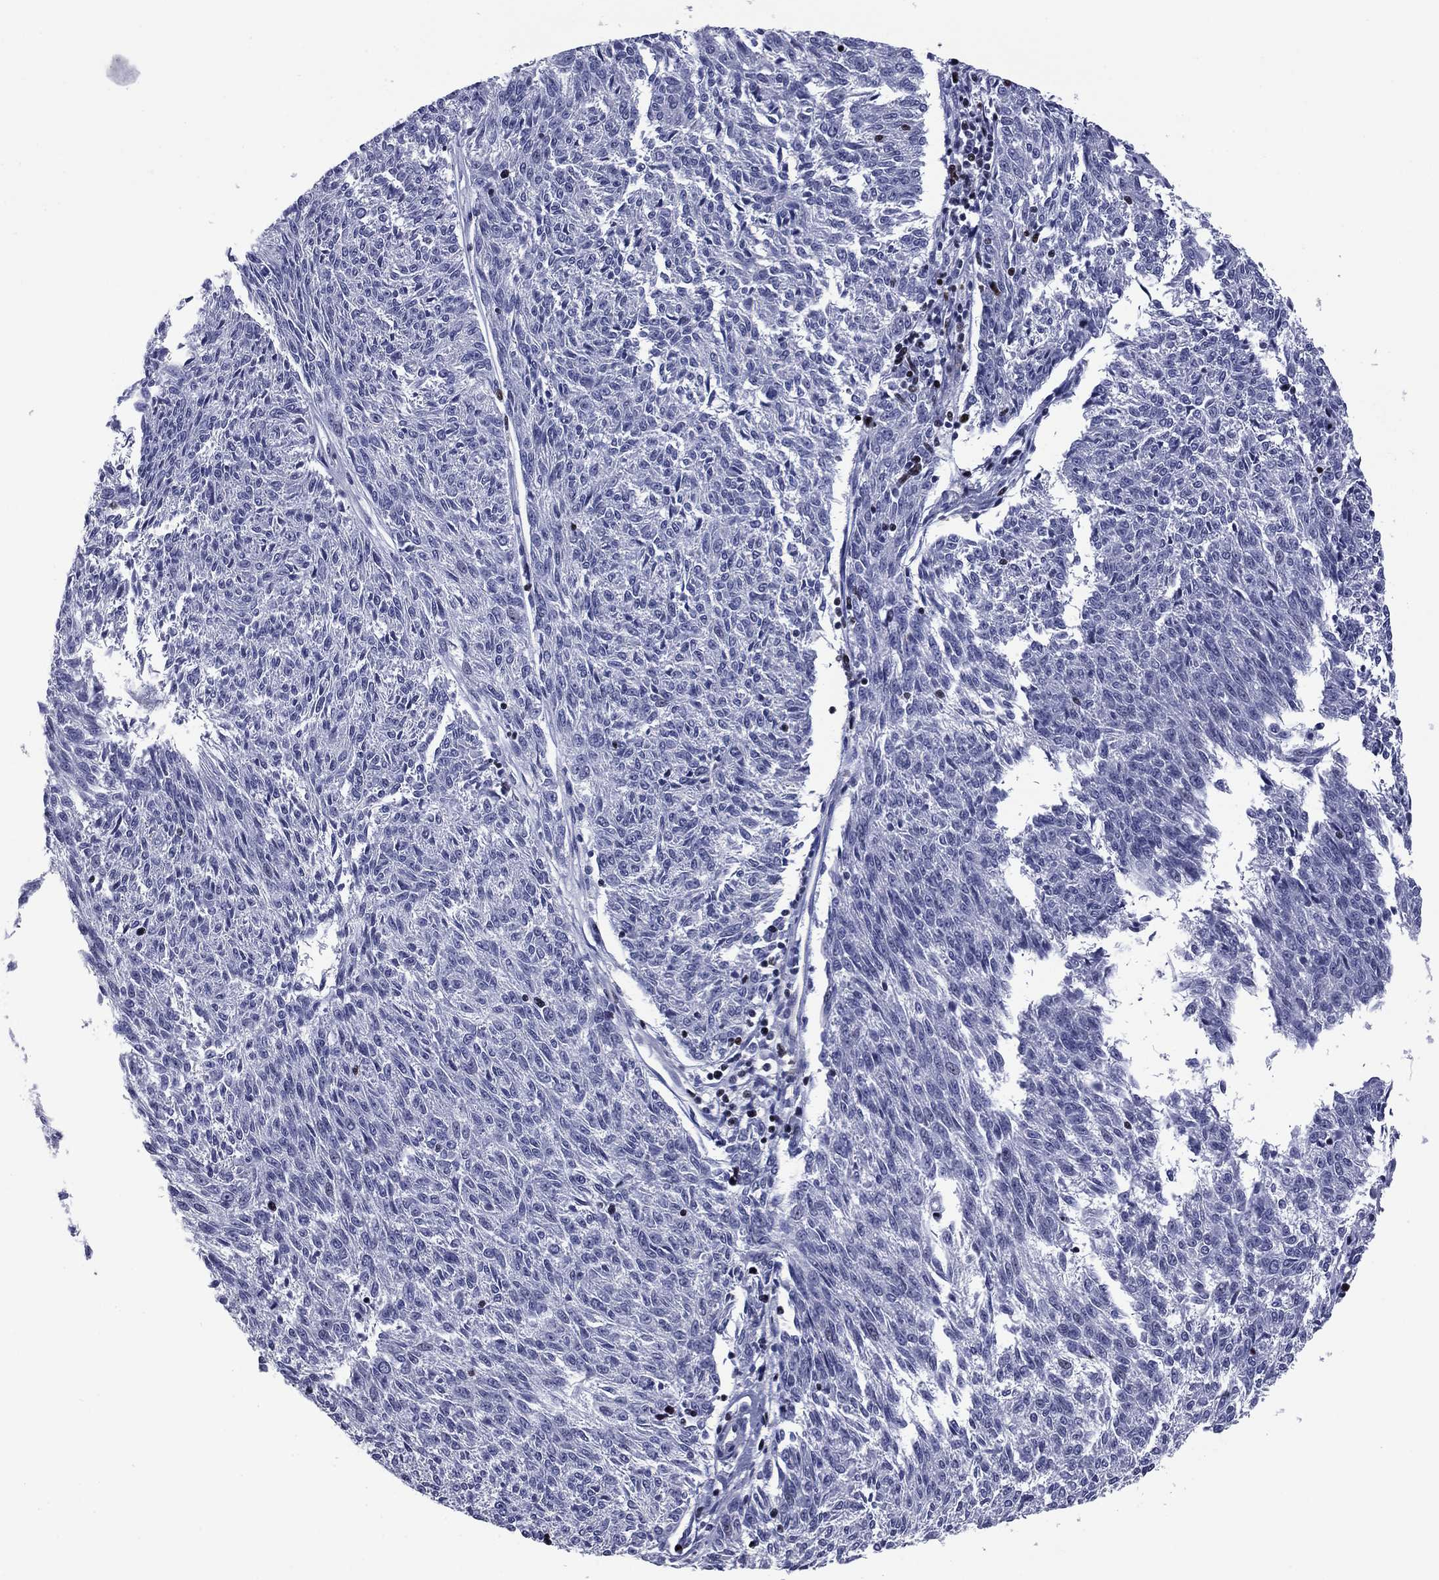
{"staining": {"intensity": "negative", "quantity": "none", "location": "none"}, "tissue": "melanoma", "cell_type": "Tumor cells", "image_type": "cancer", "snomed": [{"axis": "morphology", "description": "Malignant melanoma, NOS"}, {"axis": "topography", "description": "Skin"}], "caption": "This is an IHC photomicrograph of human melanoma. There is no positivity in tumor cells.", "gene": "IKZF3", "patient": {"sex": "female", "age": 72}}